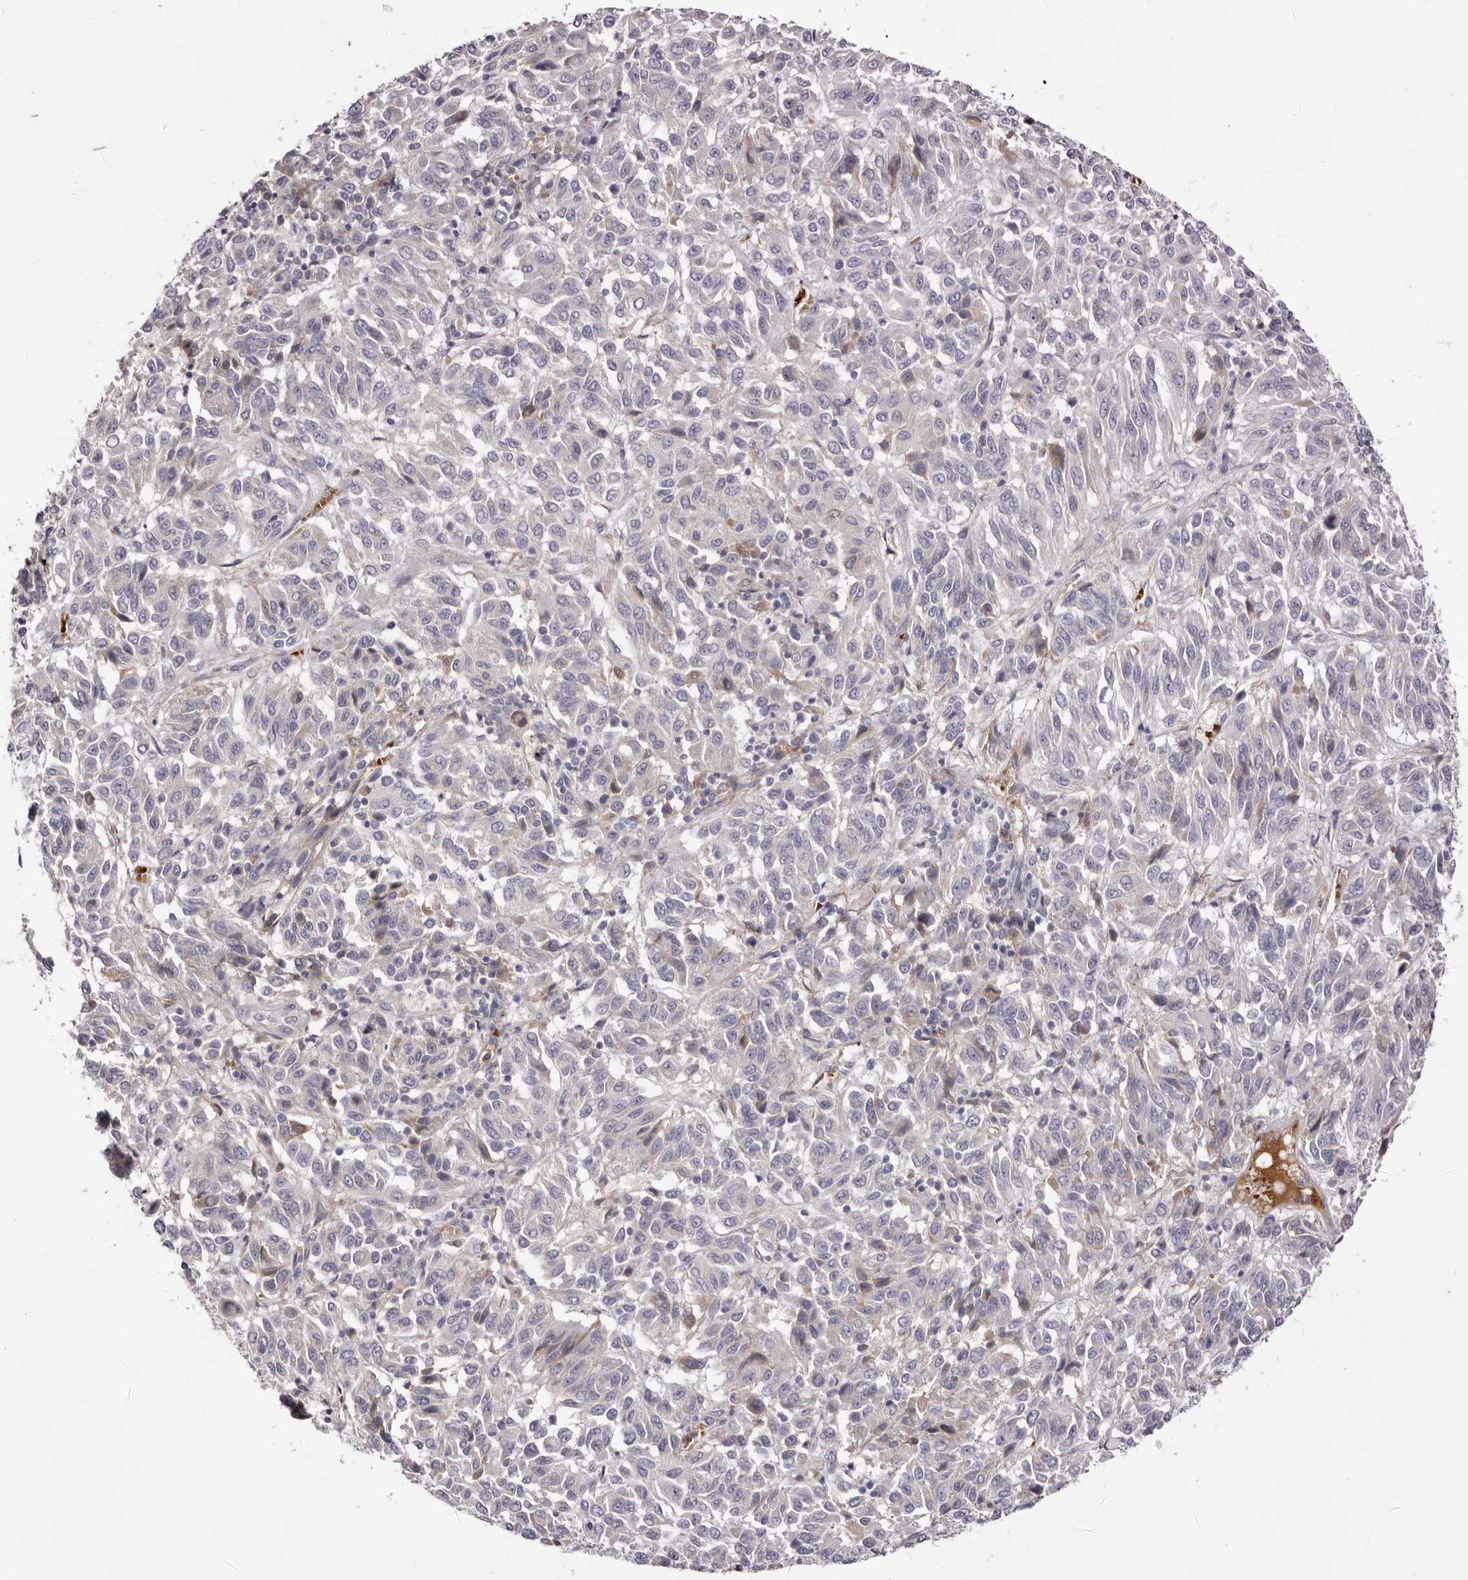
{"staining": {"intensity": "negative", "quantity": "none", "location": "none"}, "tissue": "melanoma", "cell_type": "Tumor cells", "image_type": "cancer", "snomed": [{"axis": "morphology", "description": "Malignant melanoma, Metastatic site"}, {"axis": "topography", "description": "Lung"}], "caption": "Immunohistochemistry of melanoma demonstrates no expression in tumor cells.", "gene": "LMLN", "patient": {"sex": "male", "age": 64}}